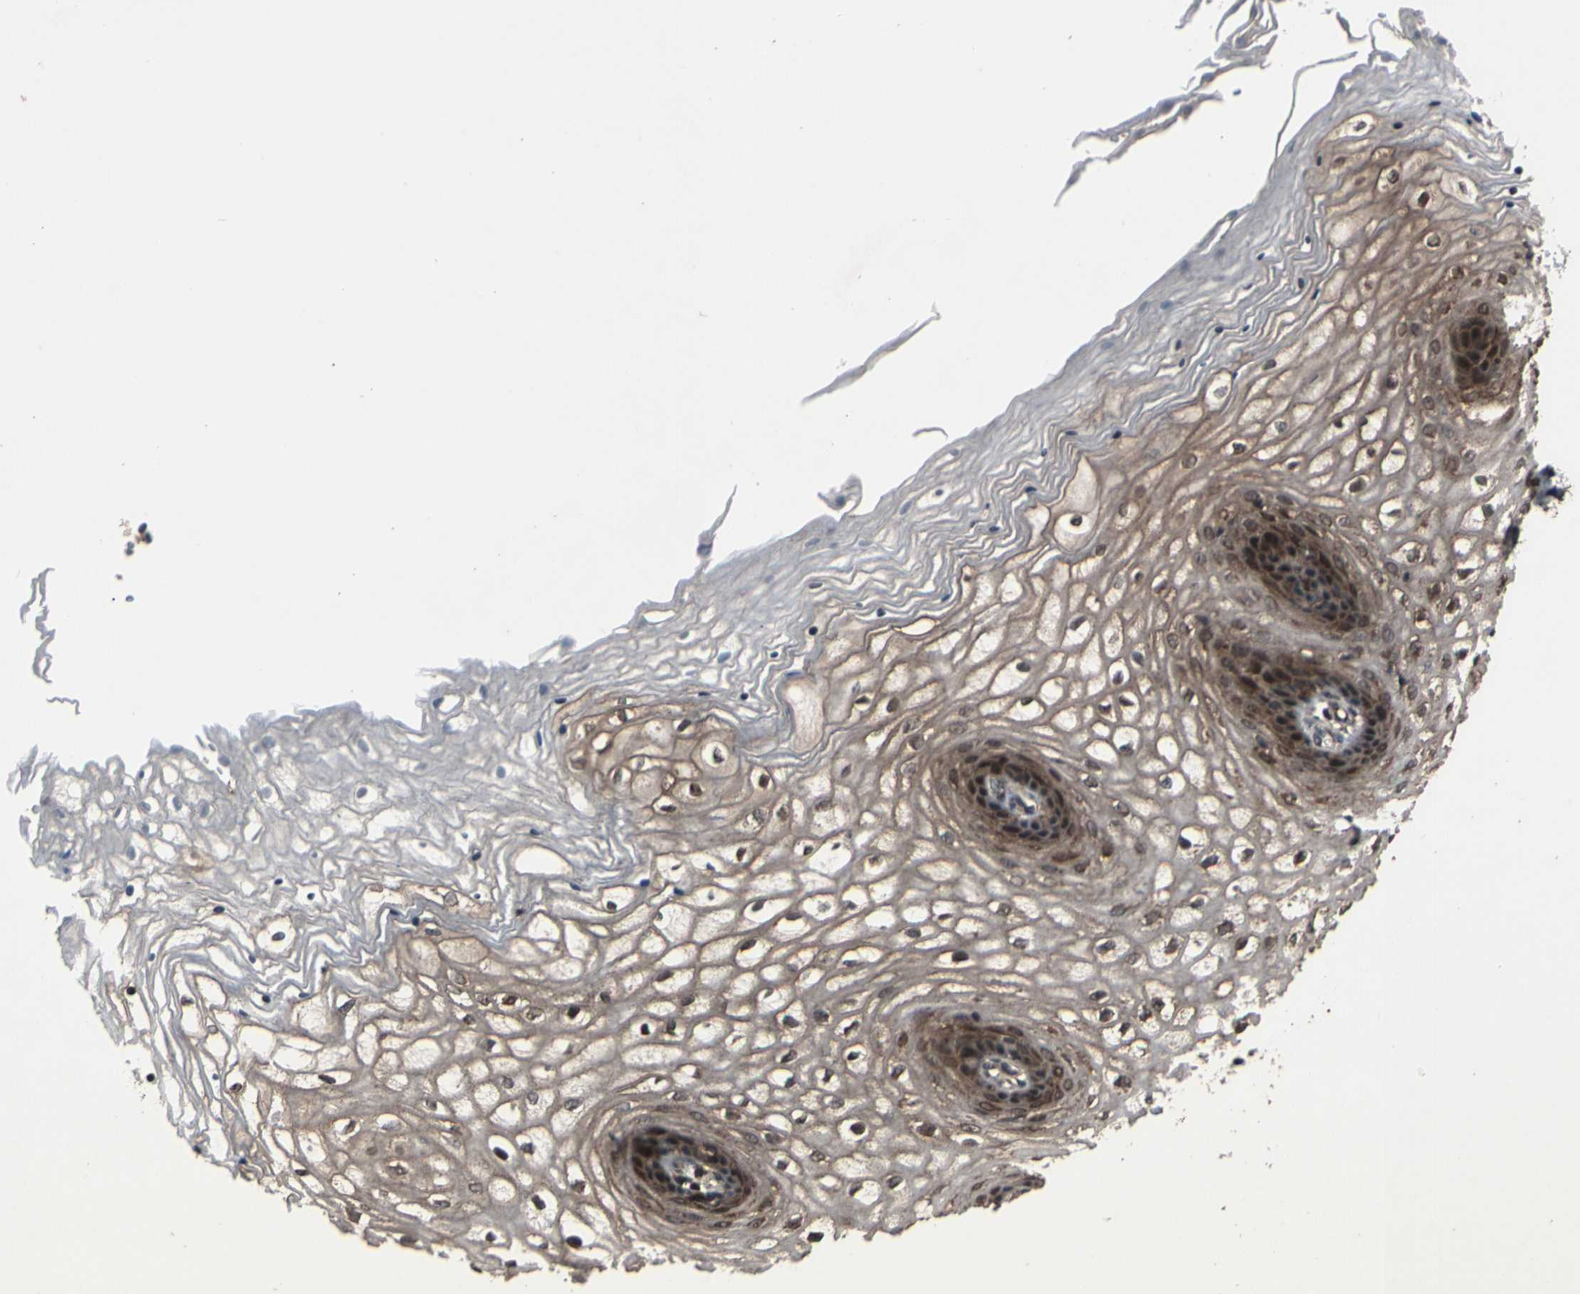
{"staining": {"intensity": "weak", "quantity": "25%-75%", "location": "cytoplasmic/membranous,nuclear"}, "tissue": "vagina", "cell_type": "Squamous epithelial cells", "image_type": "normal", "snomed": [{"axis": "morphology", "description": "Normal tissue, NOS"}, {"axis": "topography", "description": "Vagina"}], "caption": "A high-resolution histopathology image shows immunohistochemistry staining of benign vagina, which exhibits weak cytoplasmic/membranous,nuclear positivity in about 25%-75% of squamous epithelial cells. The staining was performed using DAB to visualize the protein expression in brown, while the nuclei were stained in blue with hematoxylin (Magnification: 20x).", "gene": "CSF1R", "patient": {"sex": "female", "age": 34}}